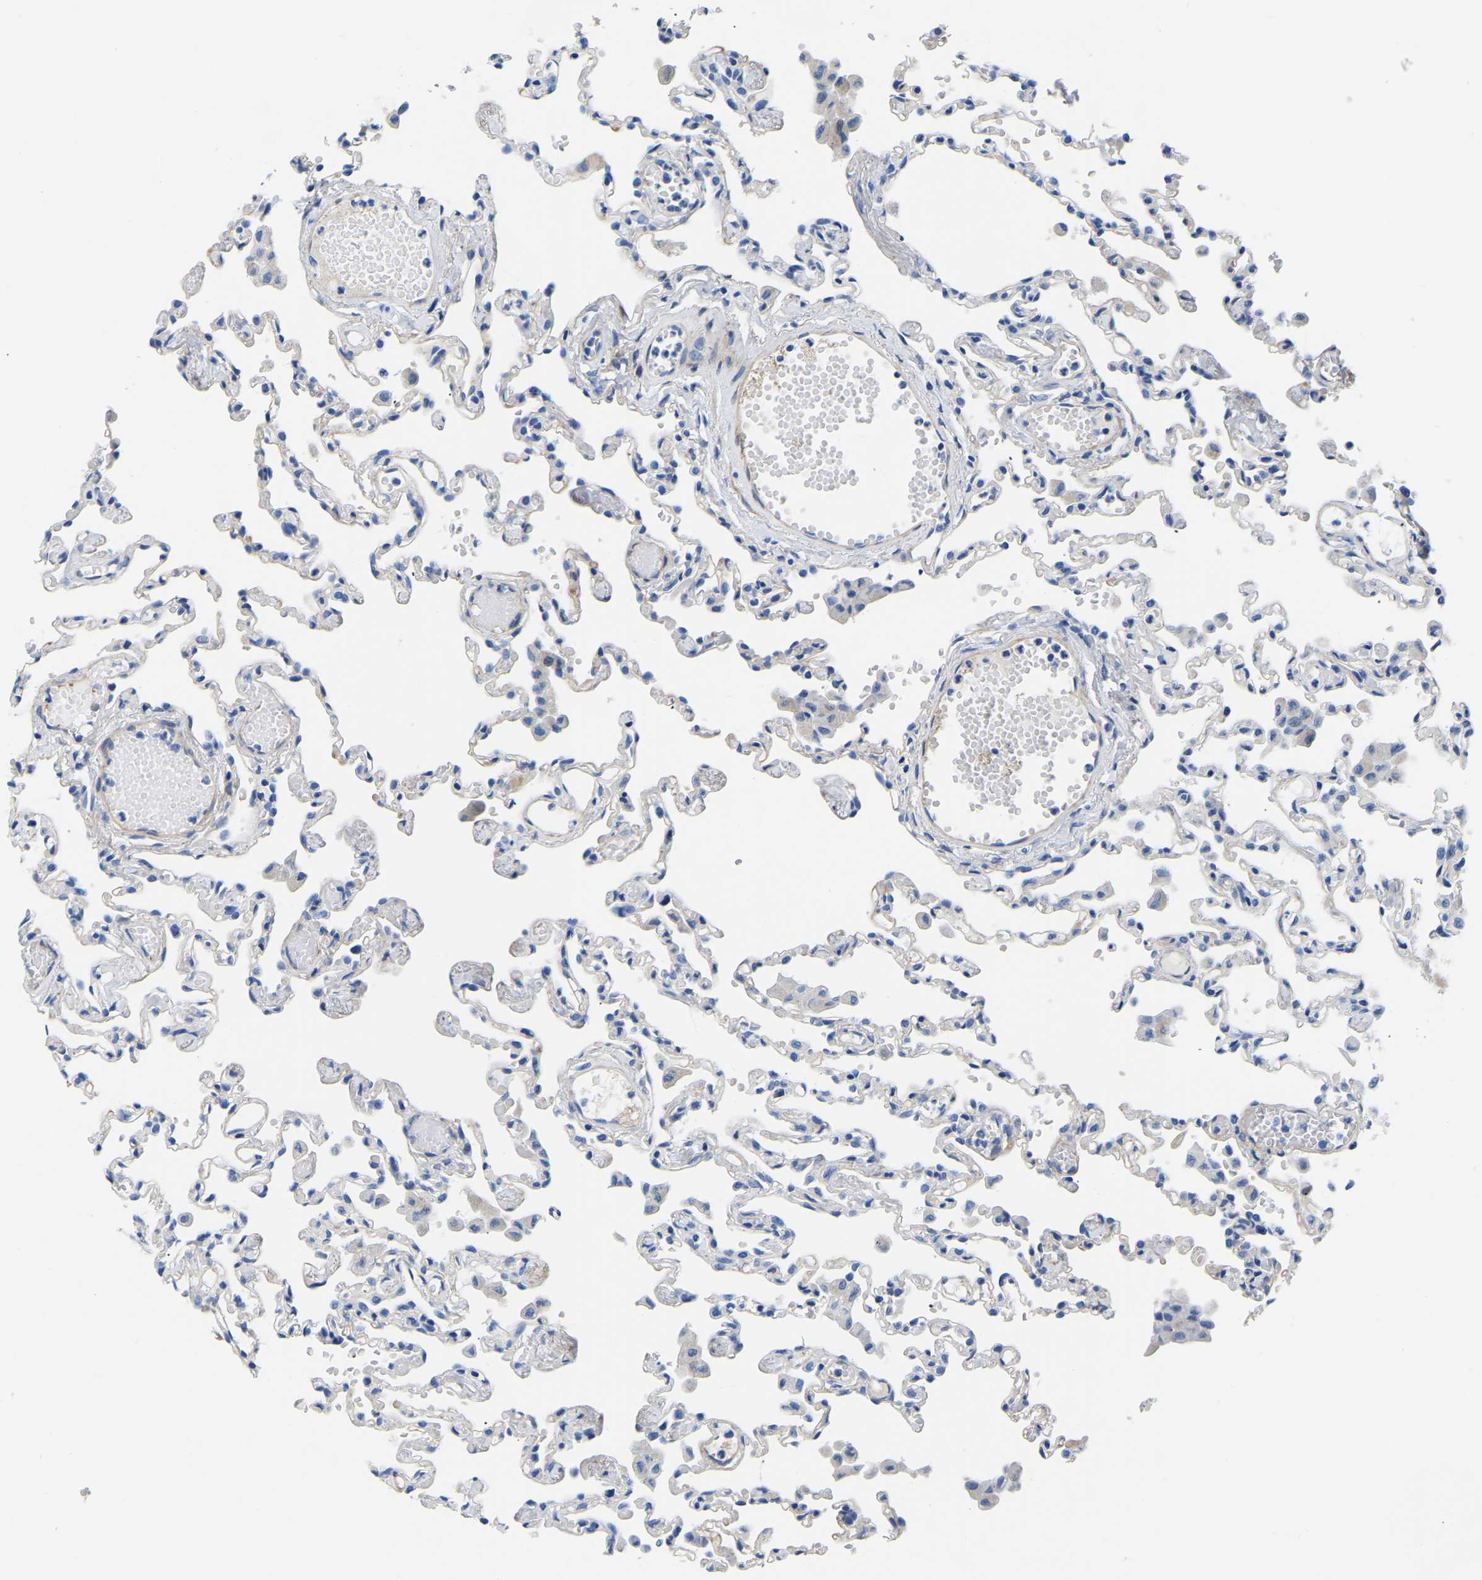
{"staining": {"intensity": "negative", "quantity": "none", "location": "none"}, "tissue": "lung", "cell_type": "Alveolar cells", "image_type": "normal", "snomed": [{"axis": "morphology", "description": "Normal tissue, NOS"}, {"axis": "topography", "description": "Bronchus"}, {"axis": "topography", "description": "Lung"}], "caption": "Unremarkable lung was stained to show a protein in brown. There is no significant staining in alveolar cells. (DAB (3,3'-diaminobenzidine) IHC, high magnification).", "gene": "UPK3A", "patient": {"sex": "female", "age": 49}}